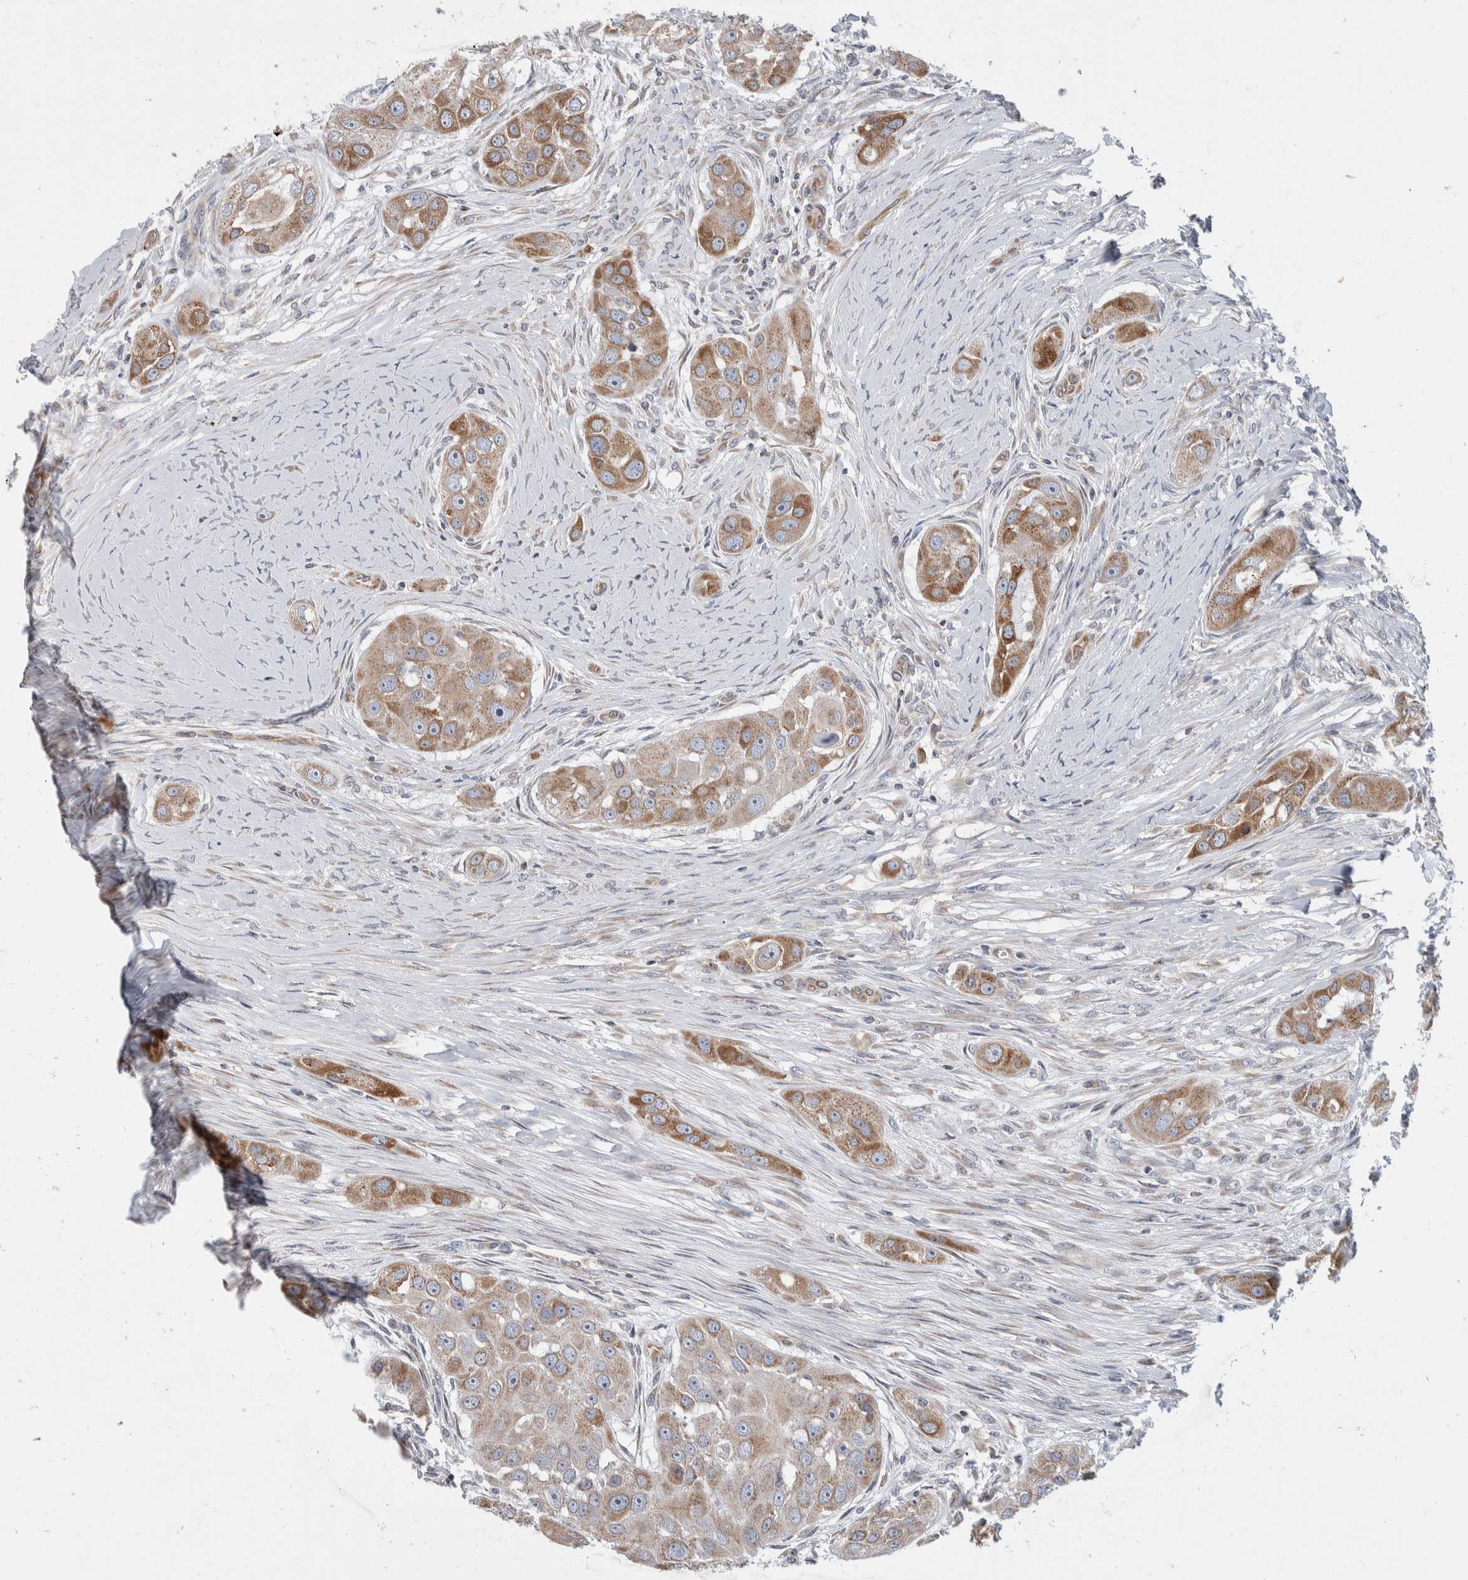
{"staining": {"intensity": "moderate", "quantity": ">75%", "location": "cytoplasmic/membranous"}, "tissue": "head and neck cancer", "cell_type": "Tumor cells", "image_type": "cancer", "snomed": [{"axis": "morphology", "description": "Normal tissue, NOS"}, {"axis": "morphology", "description": "Squamous cell carcinoma, NOS"}, {"axis": "topography", "description": "Skeletal muscle"}, {"axis": "topography", "description": "Head-Neck"}], "caption": "Protein expression analysis of human head and neck cancer reveals moderate cytoplasmic/membranous staining in about >75% of tumor cells.", "gene": "TMEM245", "patient": {"sex": "male", "age": 51}}